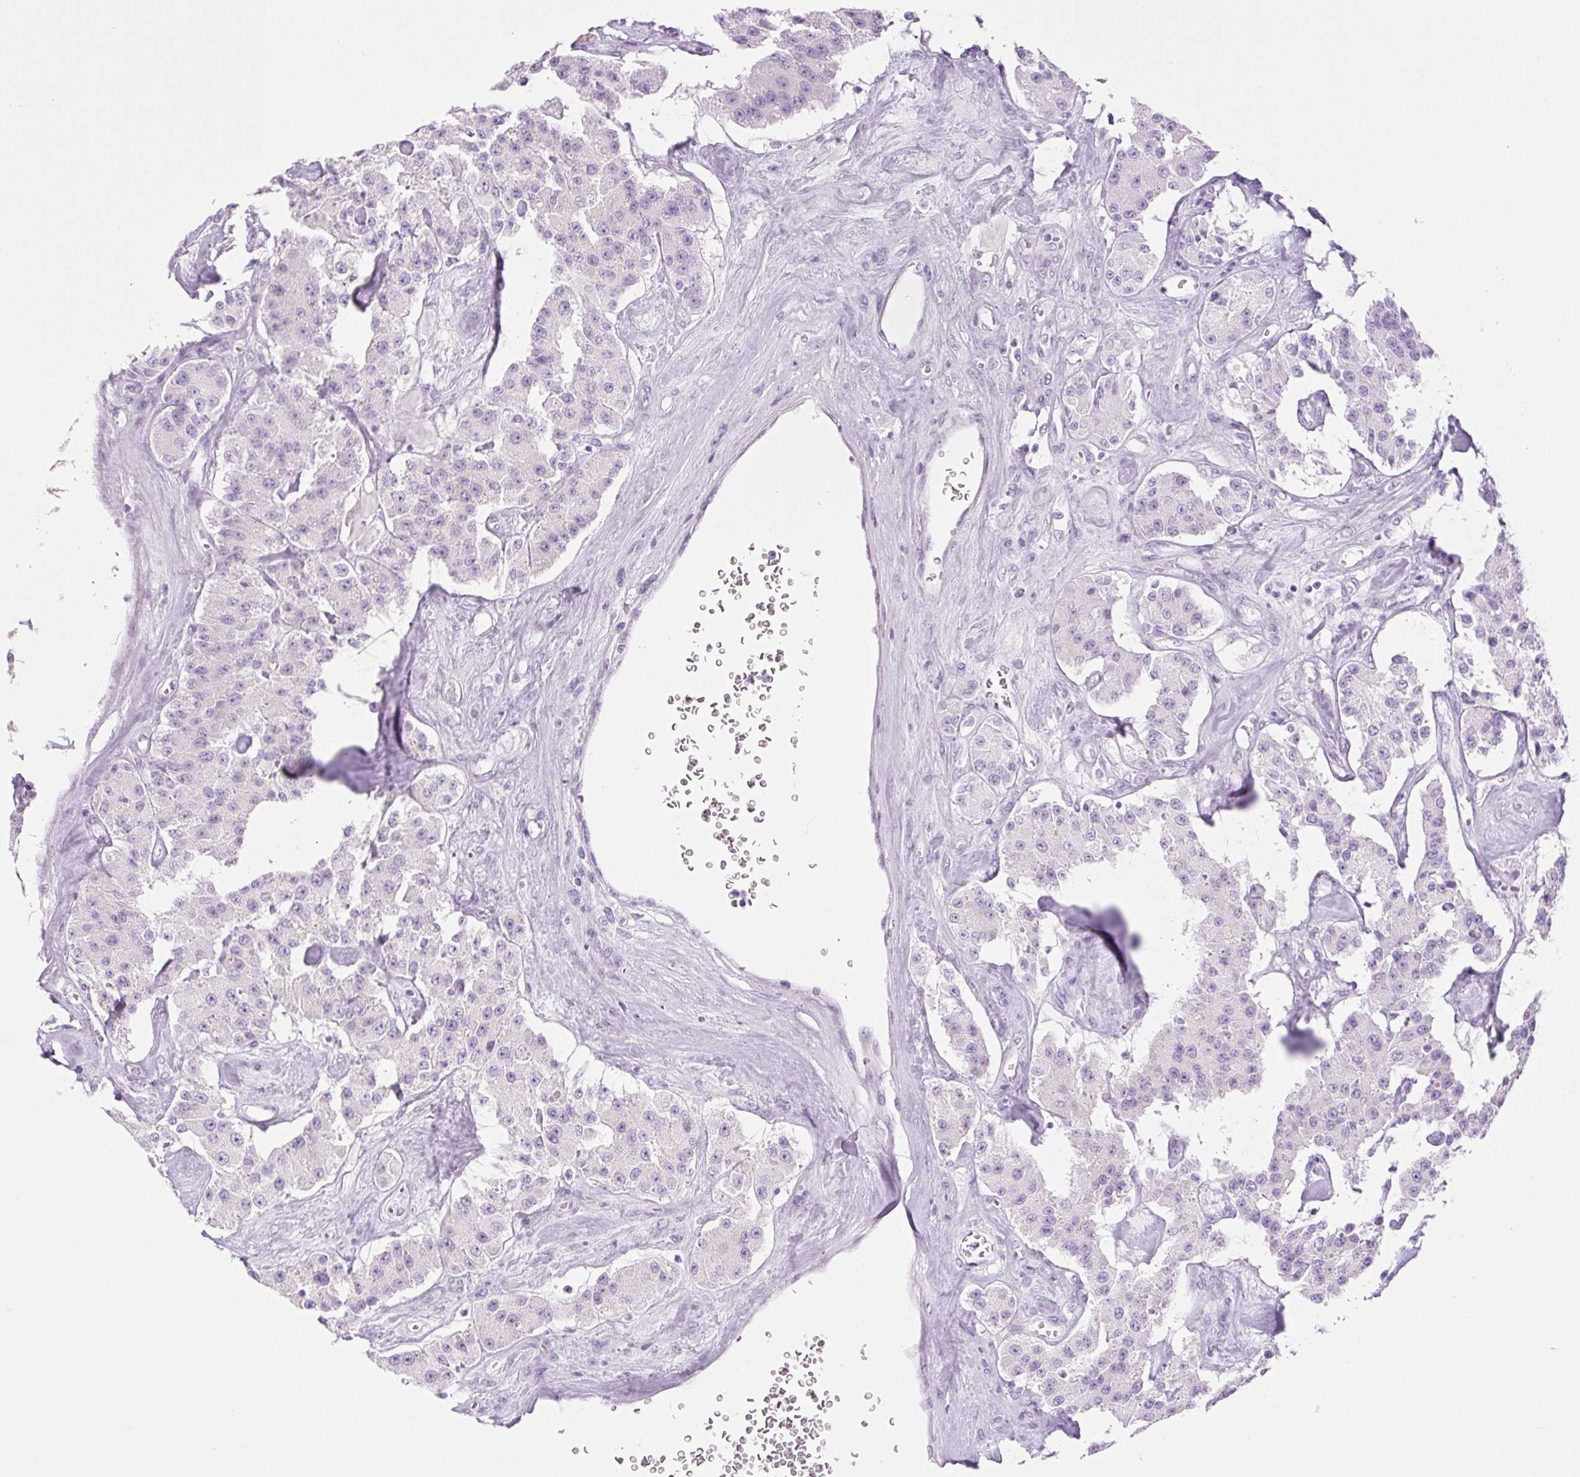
{"staining": {"intensity": "negative", "quantity": "none", "location": "none"}, "tissue": "carcinoid", "cell_type": "Tumor cells", "image_type": "cancer", "snomed": [{"axis": "morphology", "description": "Carcinoid, malignant, NOS"}, {"axis": "topography", "description": "Pancreas"}], "caption": "IHC micrograph of human carcinoid stained for a protein (brown), which shows no expression in tumor cells. Brightfield microscopy of immunohistochemistry stained with DAB (3,3'-diaminobenzidine) (brown) and hematoxylin (blue), captured at high magnification.", "gene": "PALM3", "patient": {"sex": "male", "age": 41}}